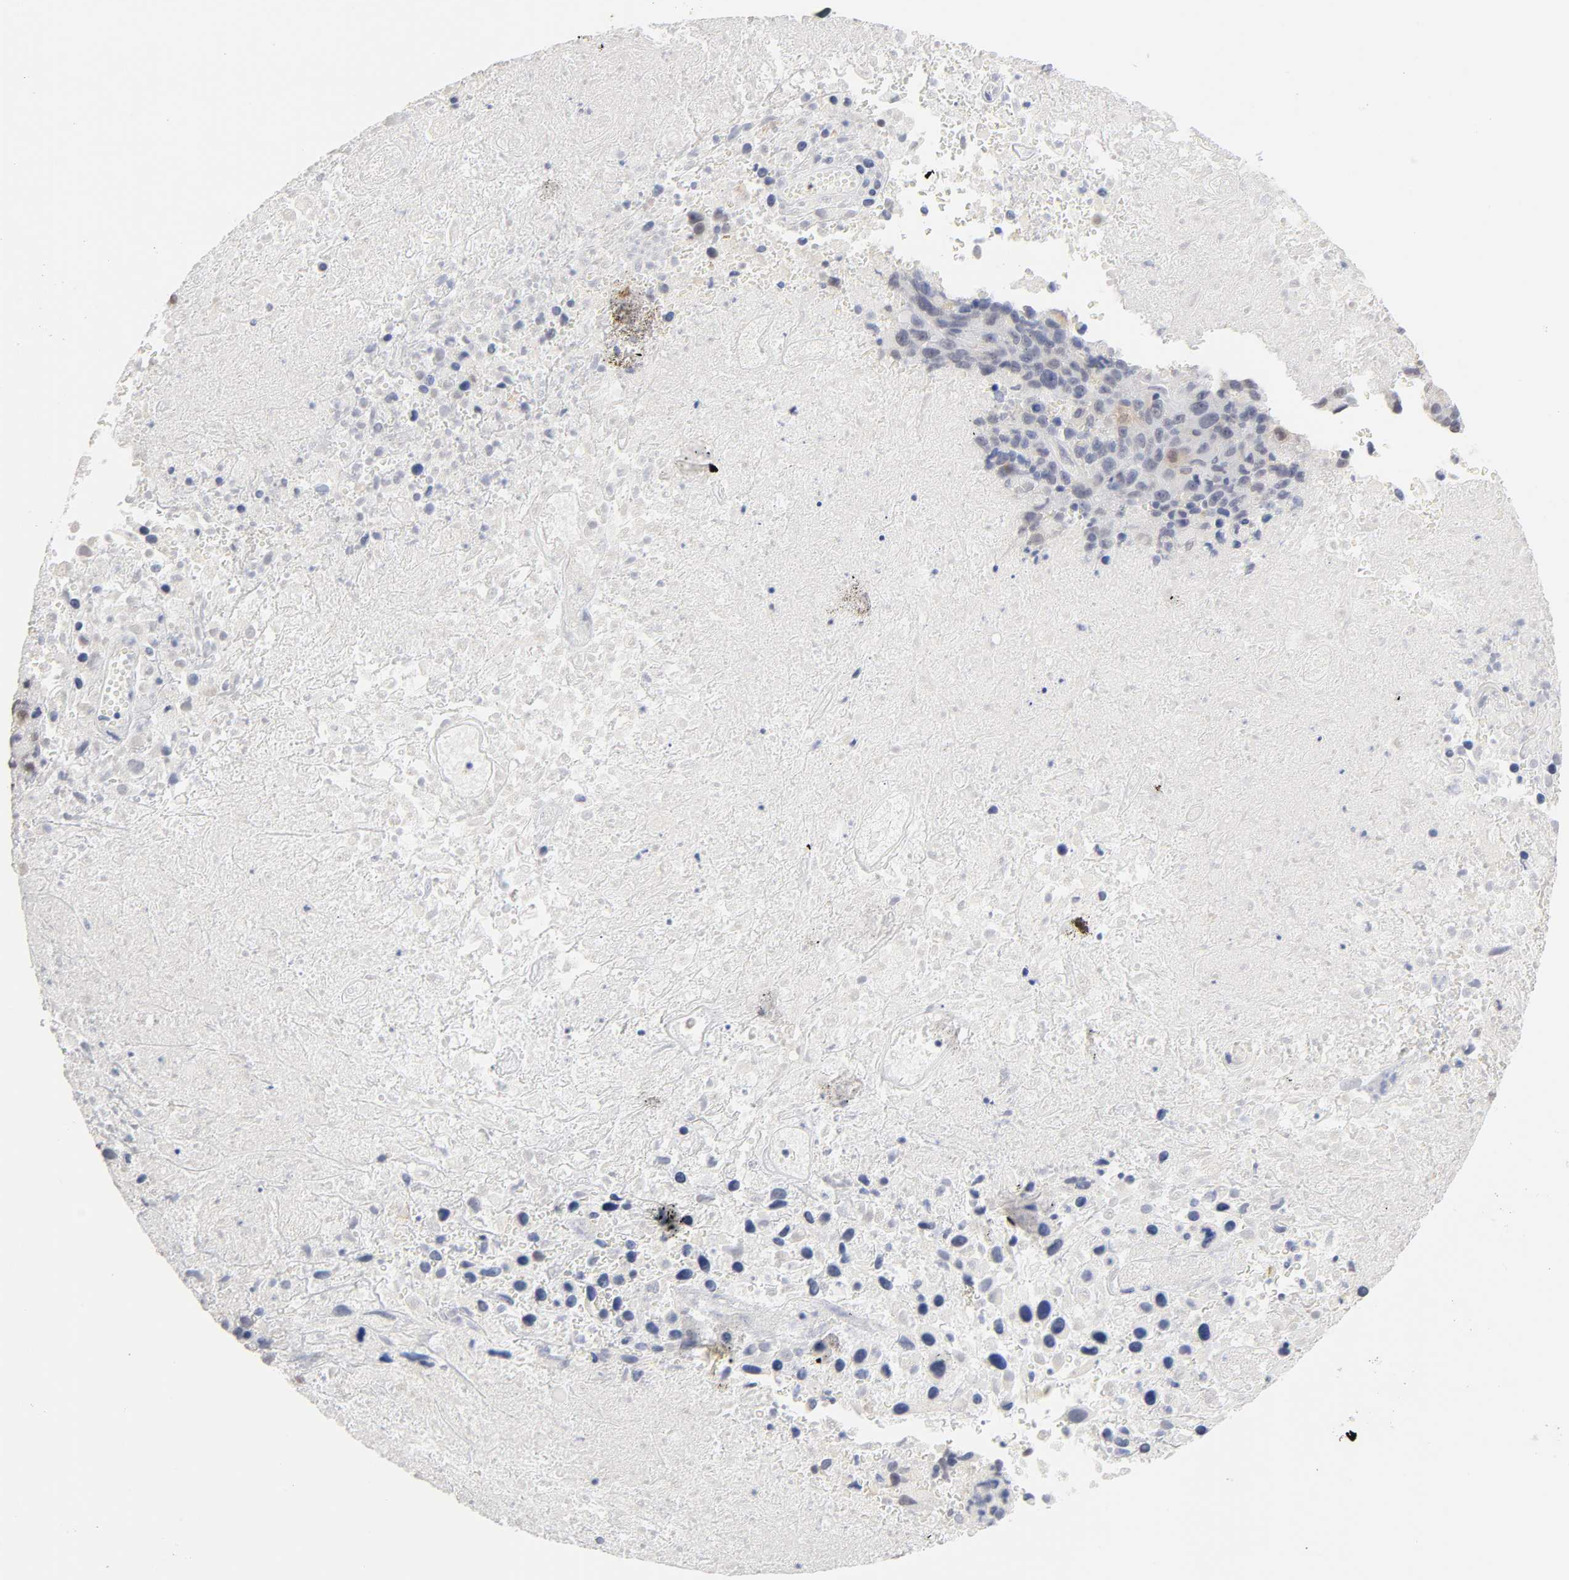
{"staining": {"intensity": "weak", "quantity": "<25%", "location": "cytoplasmic/membranous"}, "tissue": "melanoma", "cell_type": "Tumor cells", "image_type": "cancer", "snomed": [{"axis": "morphology", "description": "Malignant melanoma, Metastatic site"}, {"axis": "topography", "description": "Cerebral cortex"}], "caption": "Protein analysis of malignant melanoma (metastatic site) reveals no significant expression in tumor cells.", "gene": "CRABP2", "patient": {"sex": "female", "age": 52}}